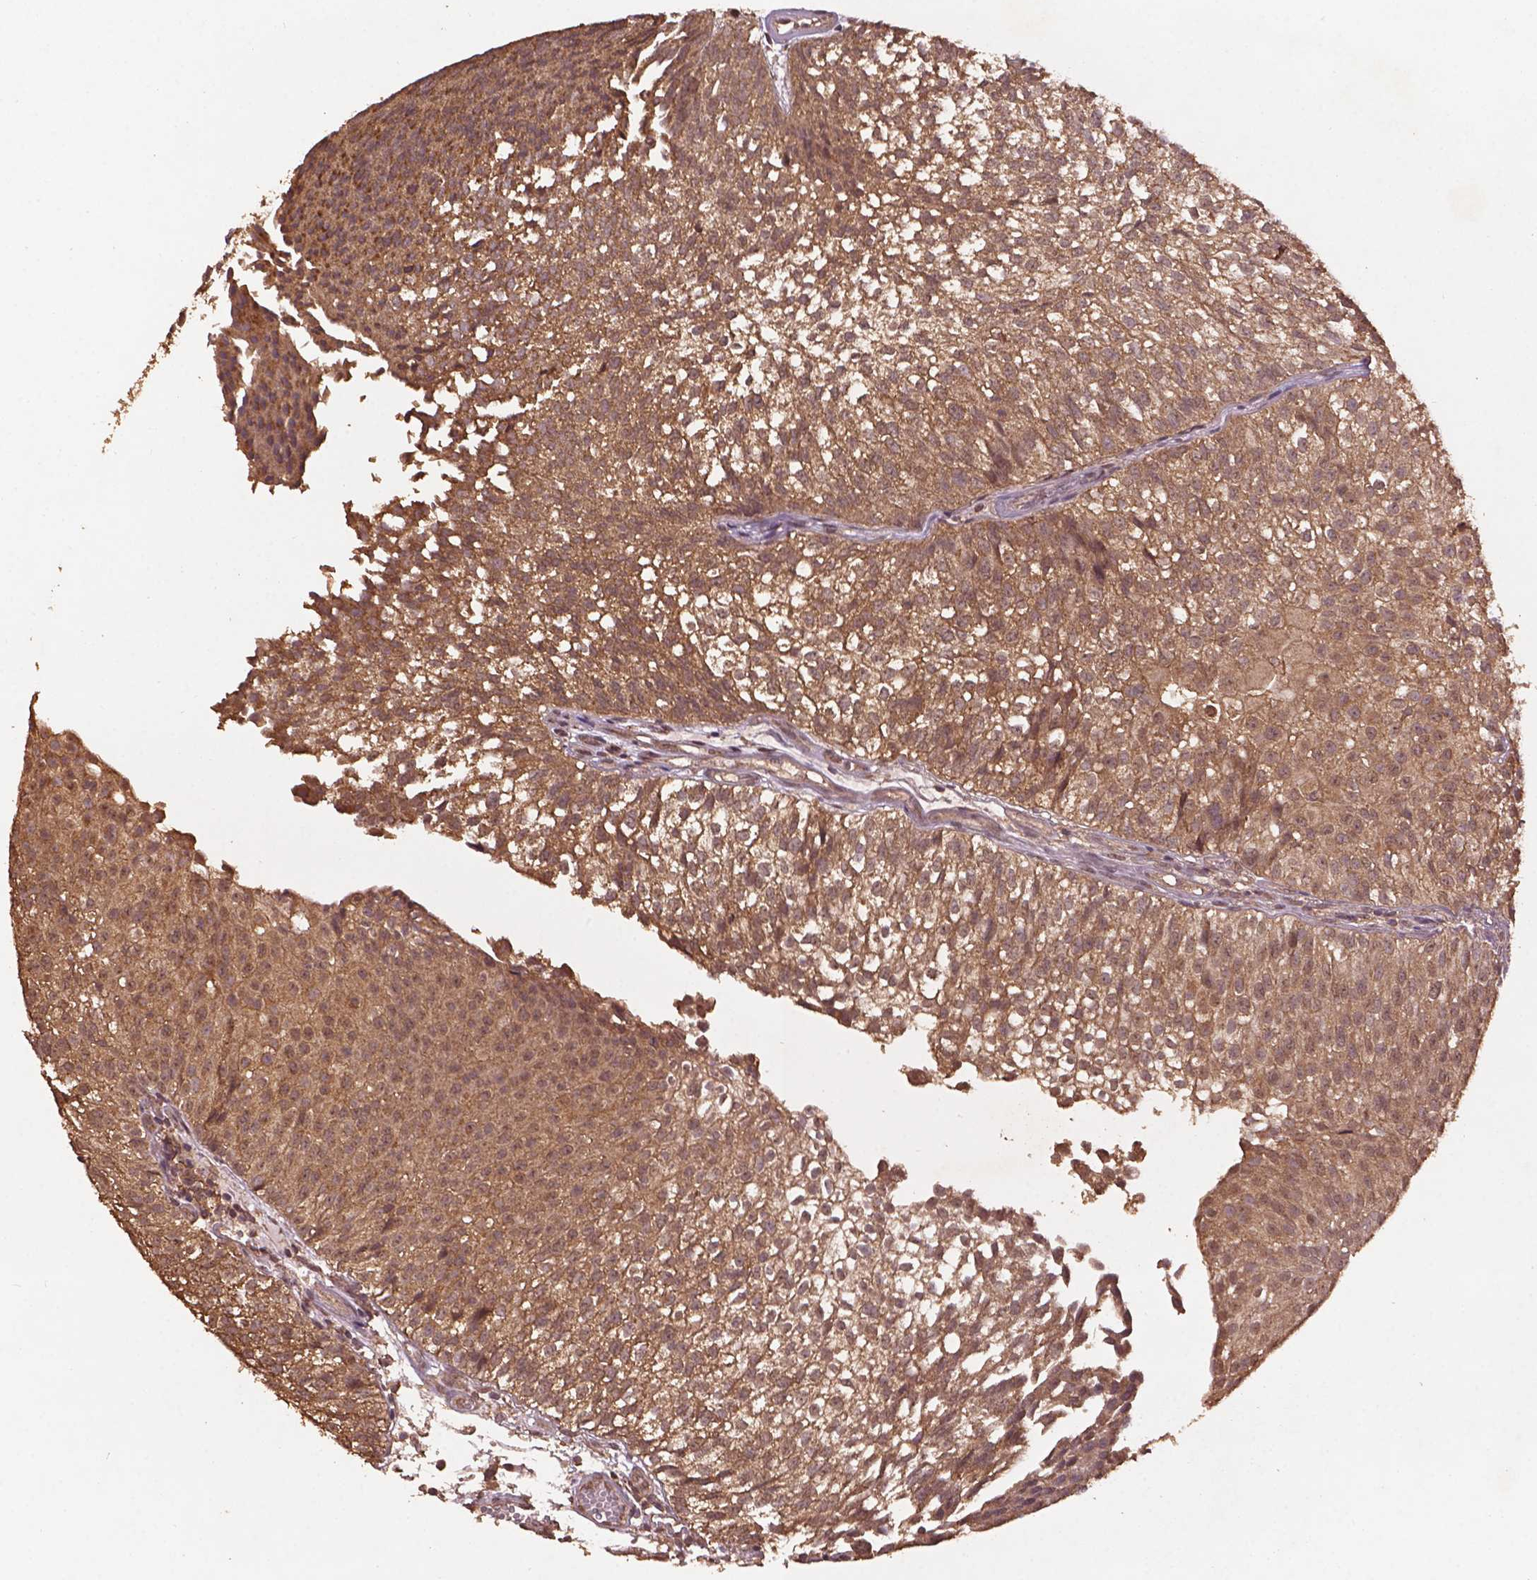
{"staining": {"intensity": "weak", "quantity": ">75%", "location": "cytoplasmic/membranous"}, "tissue": "urothelial cancer", "cell_type": "Tumor cells", "image_type": "cancer", "snomed": [{"axis": "morphology", "description": "Urothelial carcinoma, Low grade"}, {"axis": "topography", "description": "Urinary bladder"}], "caption": "High-magnification brightfield microscopy of urothelial cancer stained with DAB (3,3'-diaminobenzidine) (brown) and counterstained with hematoxylin (blue). tumor cells exhibit weak cytoplasmic/membranous expression is present in approximately>75% of cells.", "gene": "BABAM1", "patient": {"sex": "male", "age": 70}}